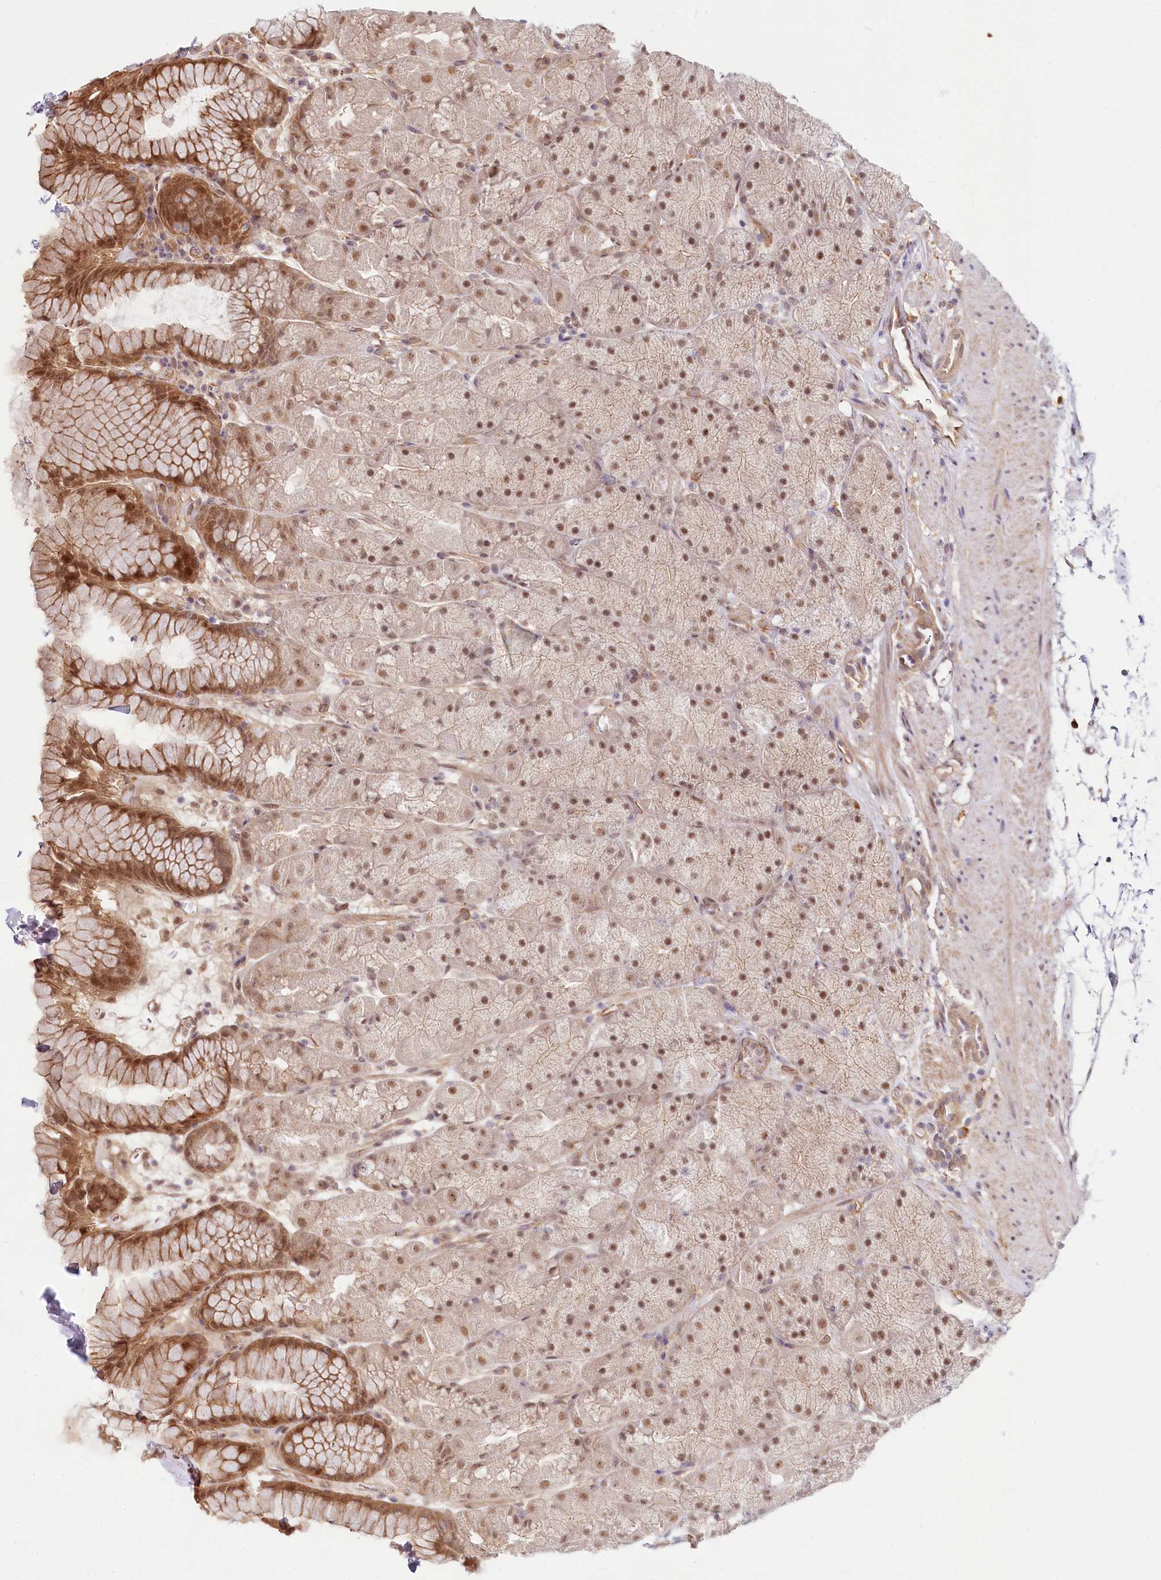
{"staining": {"intensity": "moderate", "quantity": ">75%", "location": "cytoplasmic/membranous,nuclear"}, "tissue": "stomach", "cell_type": "Glandular cells", "image_type": "normal", "snomed": [{"axis": "morphology", "description": "Normal tissue, NOS"}, {"axis": "topography", "description": "Stomach, upper"}, {"axis": "topography", "description": "Stomach, lower"}], "caption": "Stomach stained for a protein (brown) shows moderate cytoplasmic/membranous,nuclear positive positivity in approximately >75% of glandular cells.", "gene": "TUBGCP2", "patient": {"sex": "male", "age": 67}}